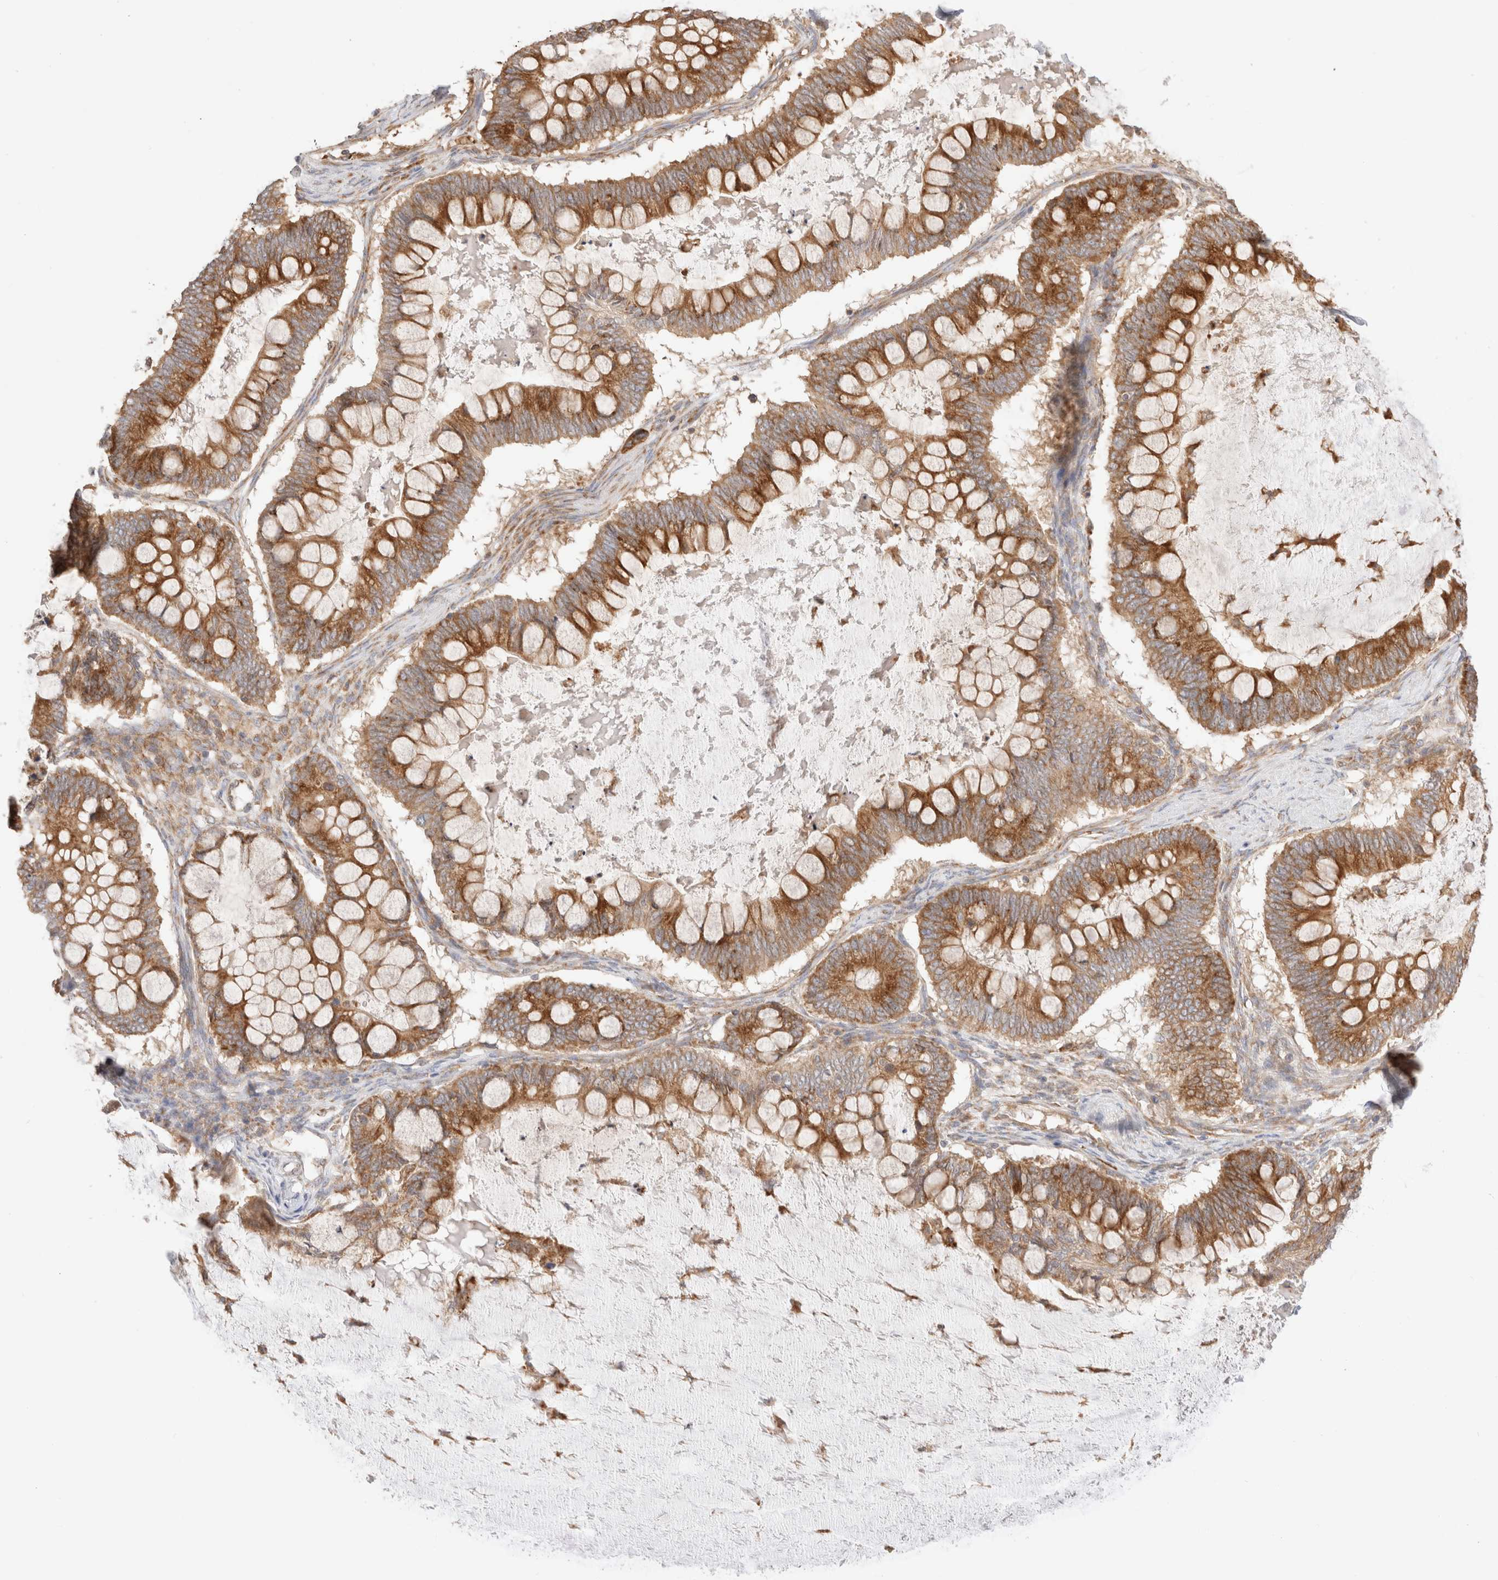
{"staining": {"intensity": "moderate", "quantity": ">75%", "location": "cytoplasmic/membranous"}, "tissue": "ovarian cancer", "cell_type": "Tumor cells", "image_type": "cancer", "snomed": [{"axis": "morphology", "description": "Cystadenocarcinoma, mucinous, NOS"}, {"axis": "topography", "description": "Ovary"}], "caption": "Immunohistochemical staining of human ovarian cancer (mucinous cystadenocarcinoma) displays moderate cytoplasmic/membranous protein expression in about >75% of tumor cells. The protein is stained brown, and the nuclei are stained in blue (DAB (3,3'-diaminobenzidine) IHC with brightfield microscopy, high magnification).", "gene": "UTS2B", "patient": {"sex": "female", "age": 61}}